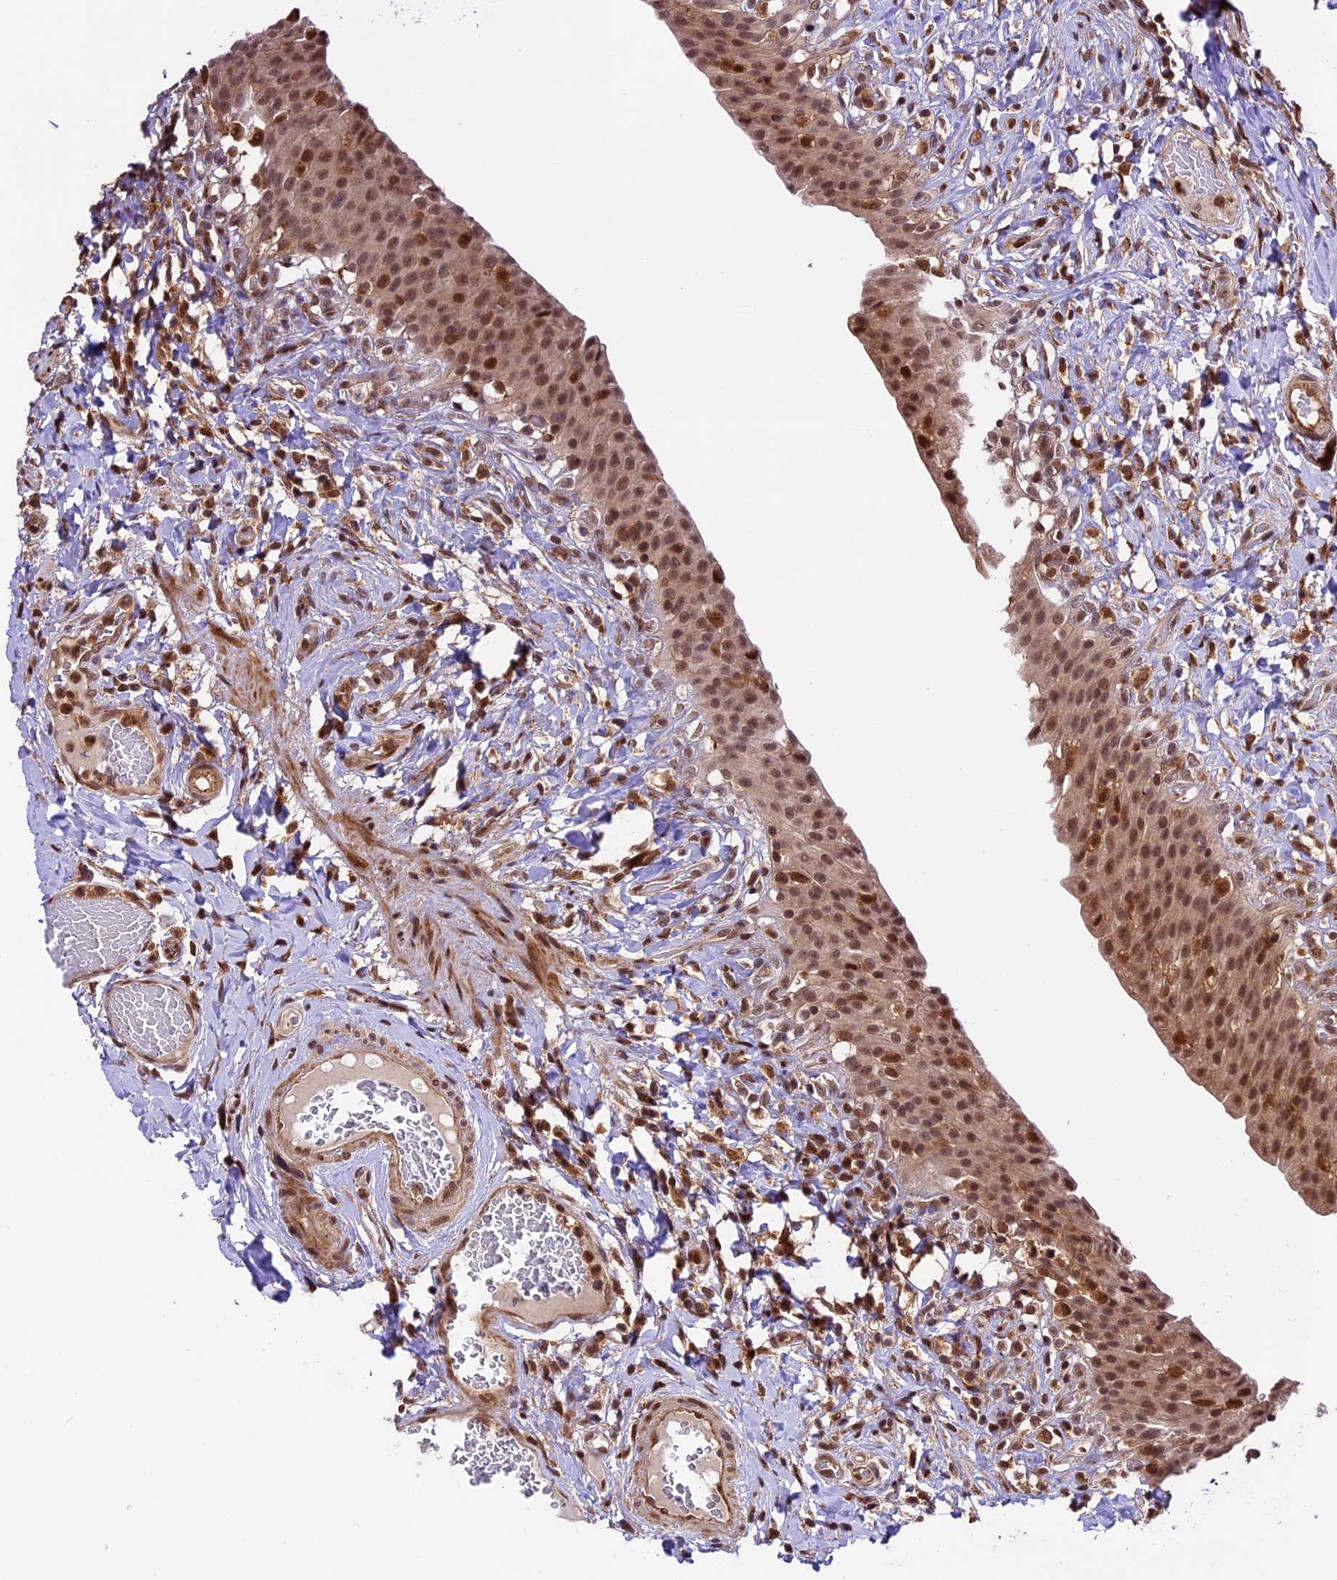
{"staining": {"intensity": "moderate", "quantity": ">75%", "location": "cytoplasmic/membranous,nuclear"}, "tissue": "urinary bladder", "cell_type": "Urothelial cells", "image_type": "normal", "snomed": [{"axis": "morphology", "description": "Normal tissue, NOS"}, {"axis": "morphology", "description": "Inflammation, NOS"}, {"axis": "topography", "description": "Urinary bladder"}], "caption": "Immunohistochemistry (DAB (3,3'-diaminobenzidine)) staining of unremarkable human urinary bladder exhibits moderate cytoplasmic/membranous,nuclear protein positivity in approximately >75% of urothelial cells.", "gene": "DHX38", "patient": {"sex": "male", "age": 64}}